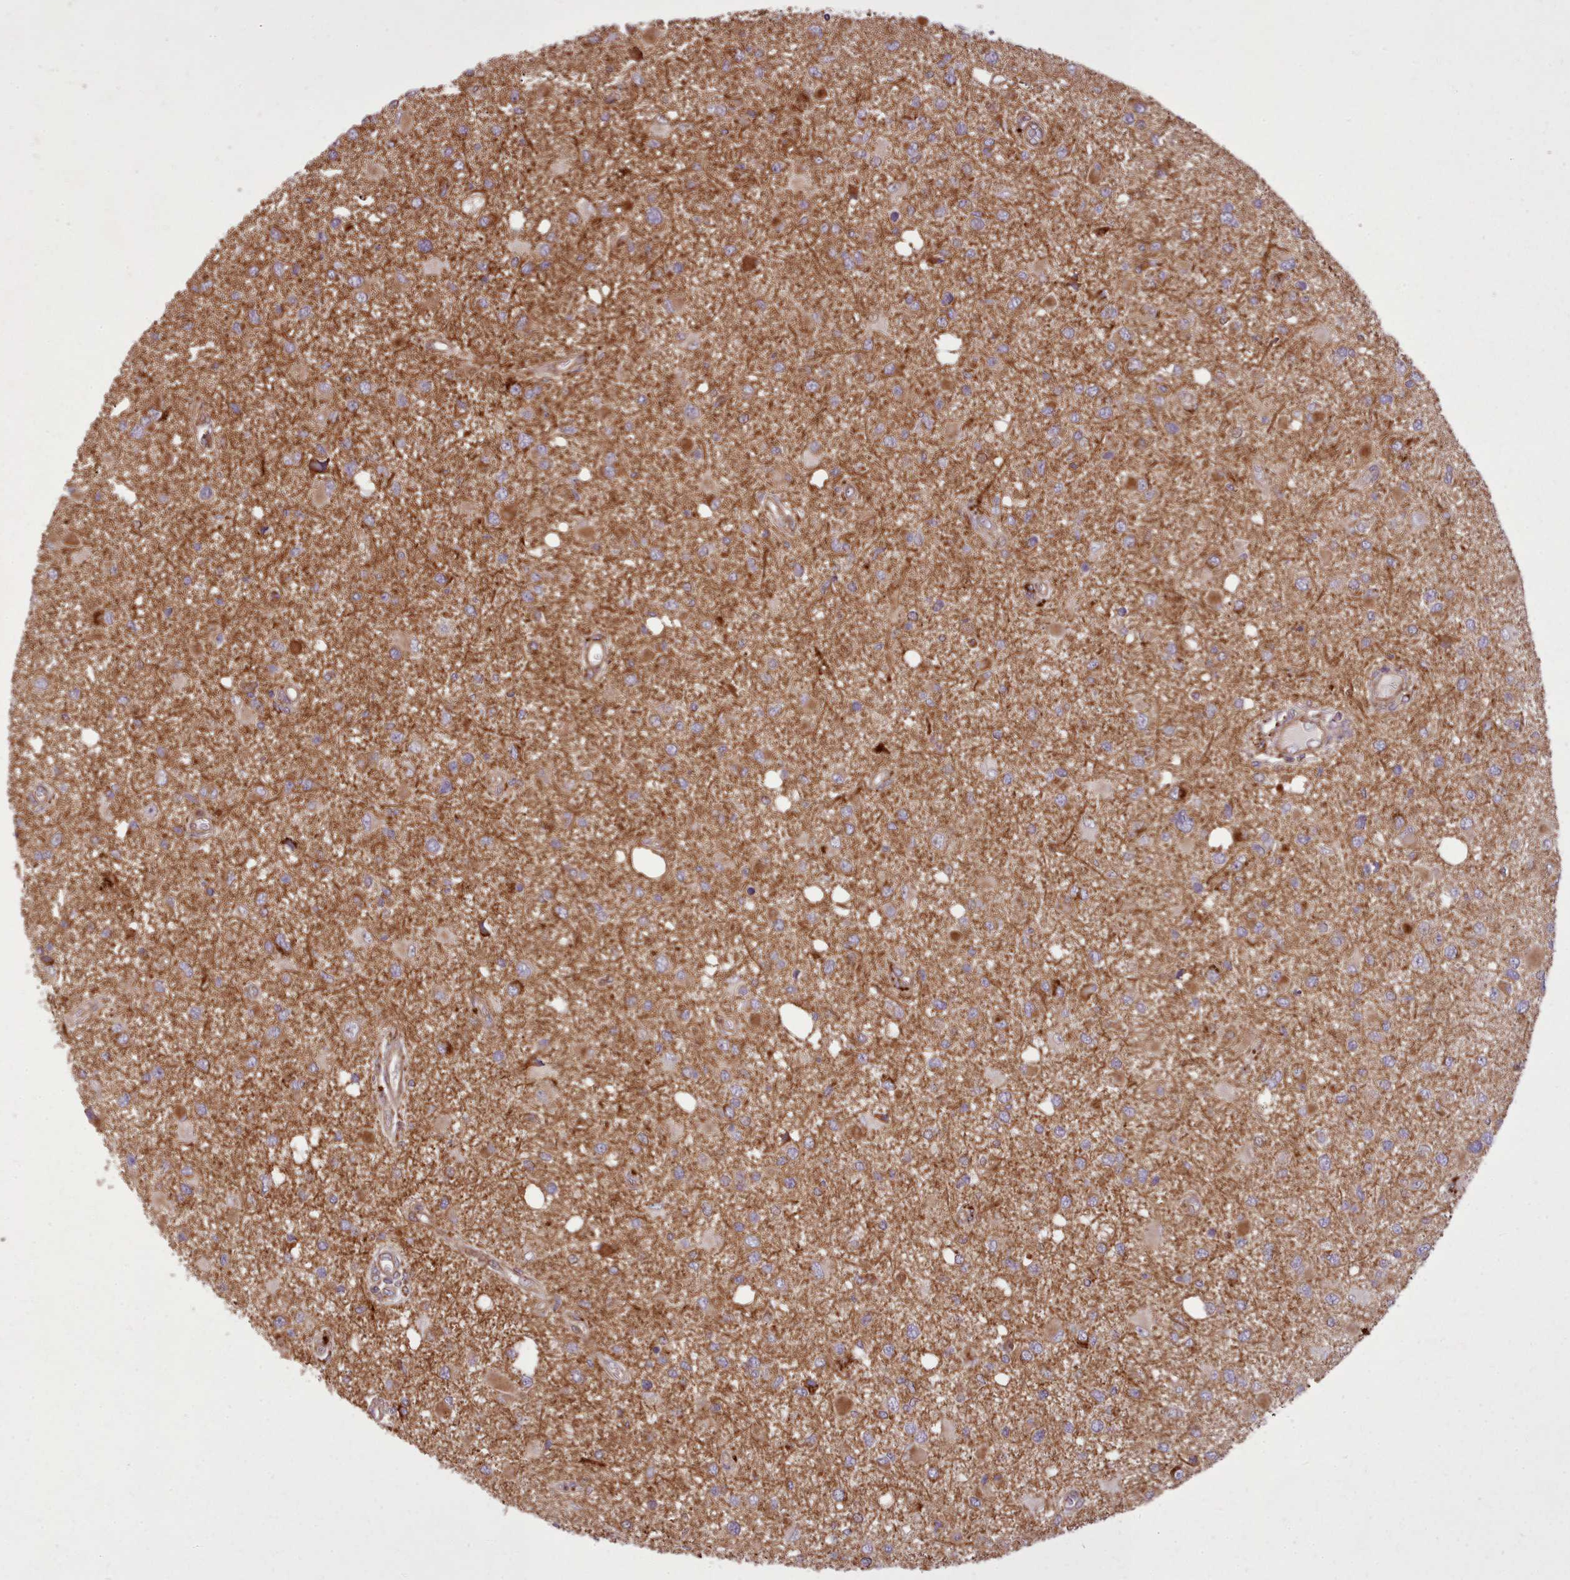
{"staining": {"intensity": "moderate", "quantity": "25%-75%", "location": "cytoplasmic/membranous"}, "tissue": "glioma", "cell_type": "Tumor cells", "image_type": "cancer", "snomed": [{"axis": "morphology", "description": "Glioma, malignant, High grade"}, {"axis": "topography", "description": "Brain"}], "caption": "Glioma stained with DAB immunohistochemistry (IHC) exhibits medium levels of moderate cytoplasmic/membranous expression in about 25%-75% of tumor cells.", "gene": "NLRP7", "patient": {"sex": "male", "age": 53}}